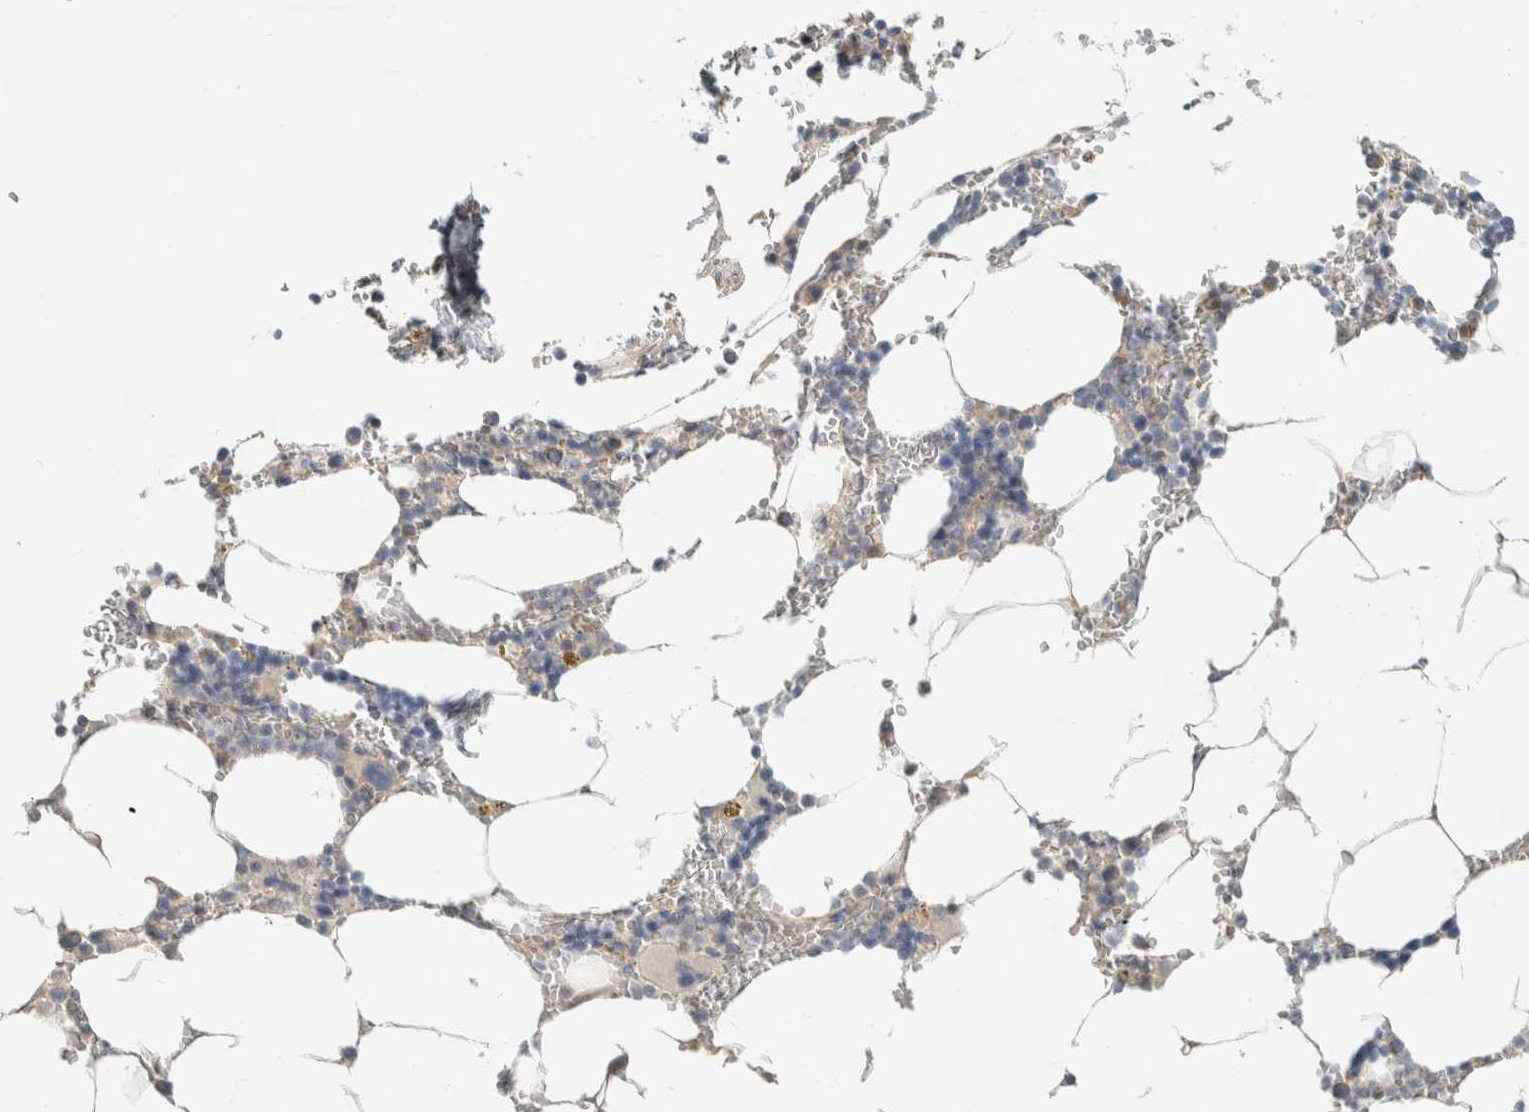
{"staining": {"intensity": "weak", "quantity": "<25%", "location": "cytoplasmic/membranous"}, "tissue": "bone marrow", "cell_type": "Hematopoietic cells", "image_type": "normal", "snomed": [{"axis": "morphology", "description": "Normal tissue, NOS"}, {"axis": "topography", "description": "Bone marrow"}], "caption": "A high-resolution histopathology image shows IHC staining of unremarkable bone marrow, which reveals no significant positivity in hematopoietic cells. (DAB immunohistochemistry visualized using brightfield microscopy, high magnification).", "gene": "CDR2", "patient": {"sex": "male", "age": 70}}